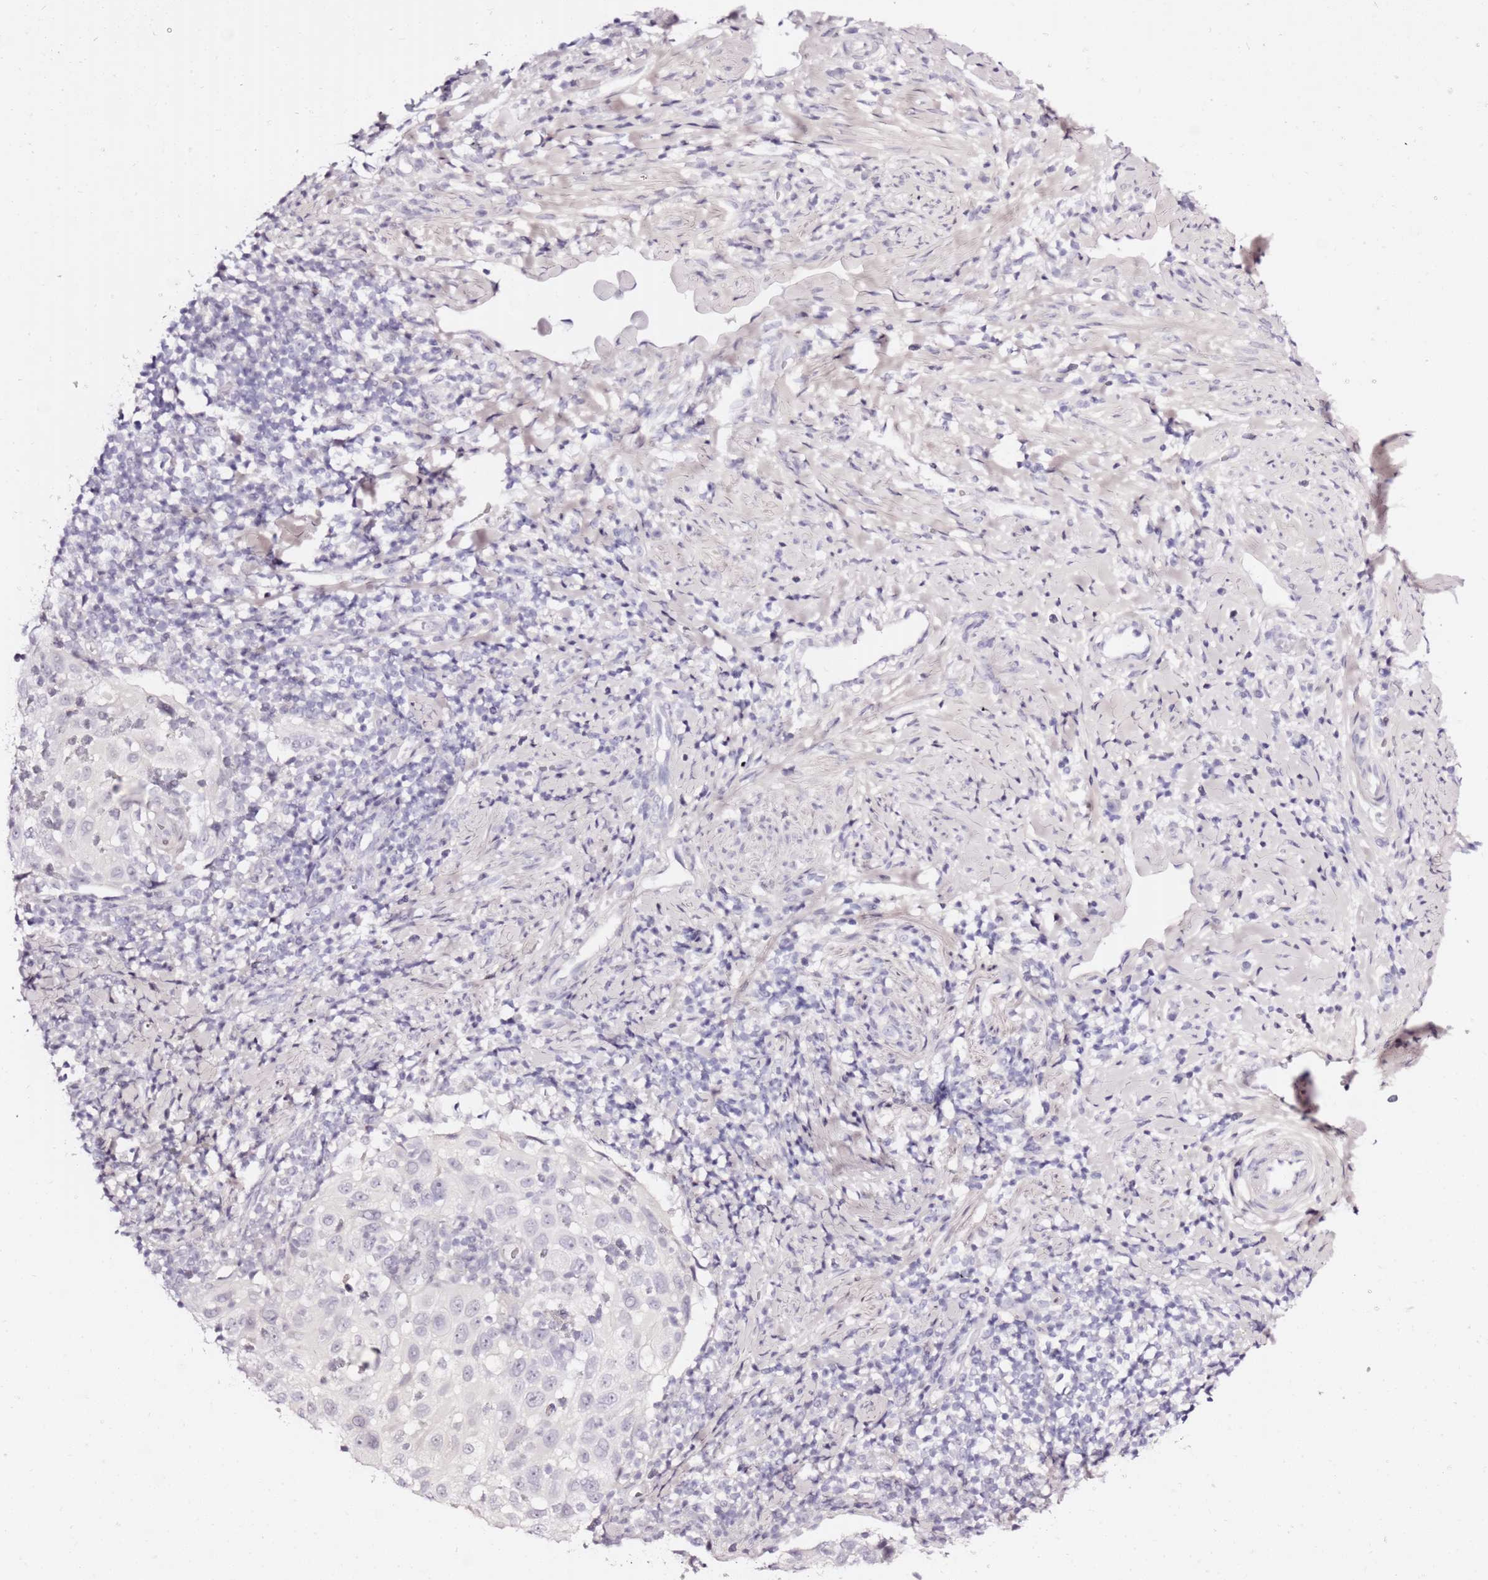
{"staining": {"intensity": "negative", "quantity": "none", "location": "none"}, "tissue": "cervical cancer", "cell_type": "Tumor cells", "image_type": "cancer", "snomed": [{"axis": "morphology", "description": "Squamous cell carcinoma, NOS"}, {"axis": "topography", "description": "Cervix"}], "caption": "There is no significant expression in tumor cells of cervical cancer.", "gene": "LIPF", "patient": {"sex": "female", "age": 70}}